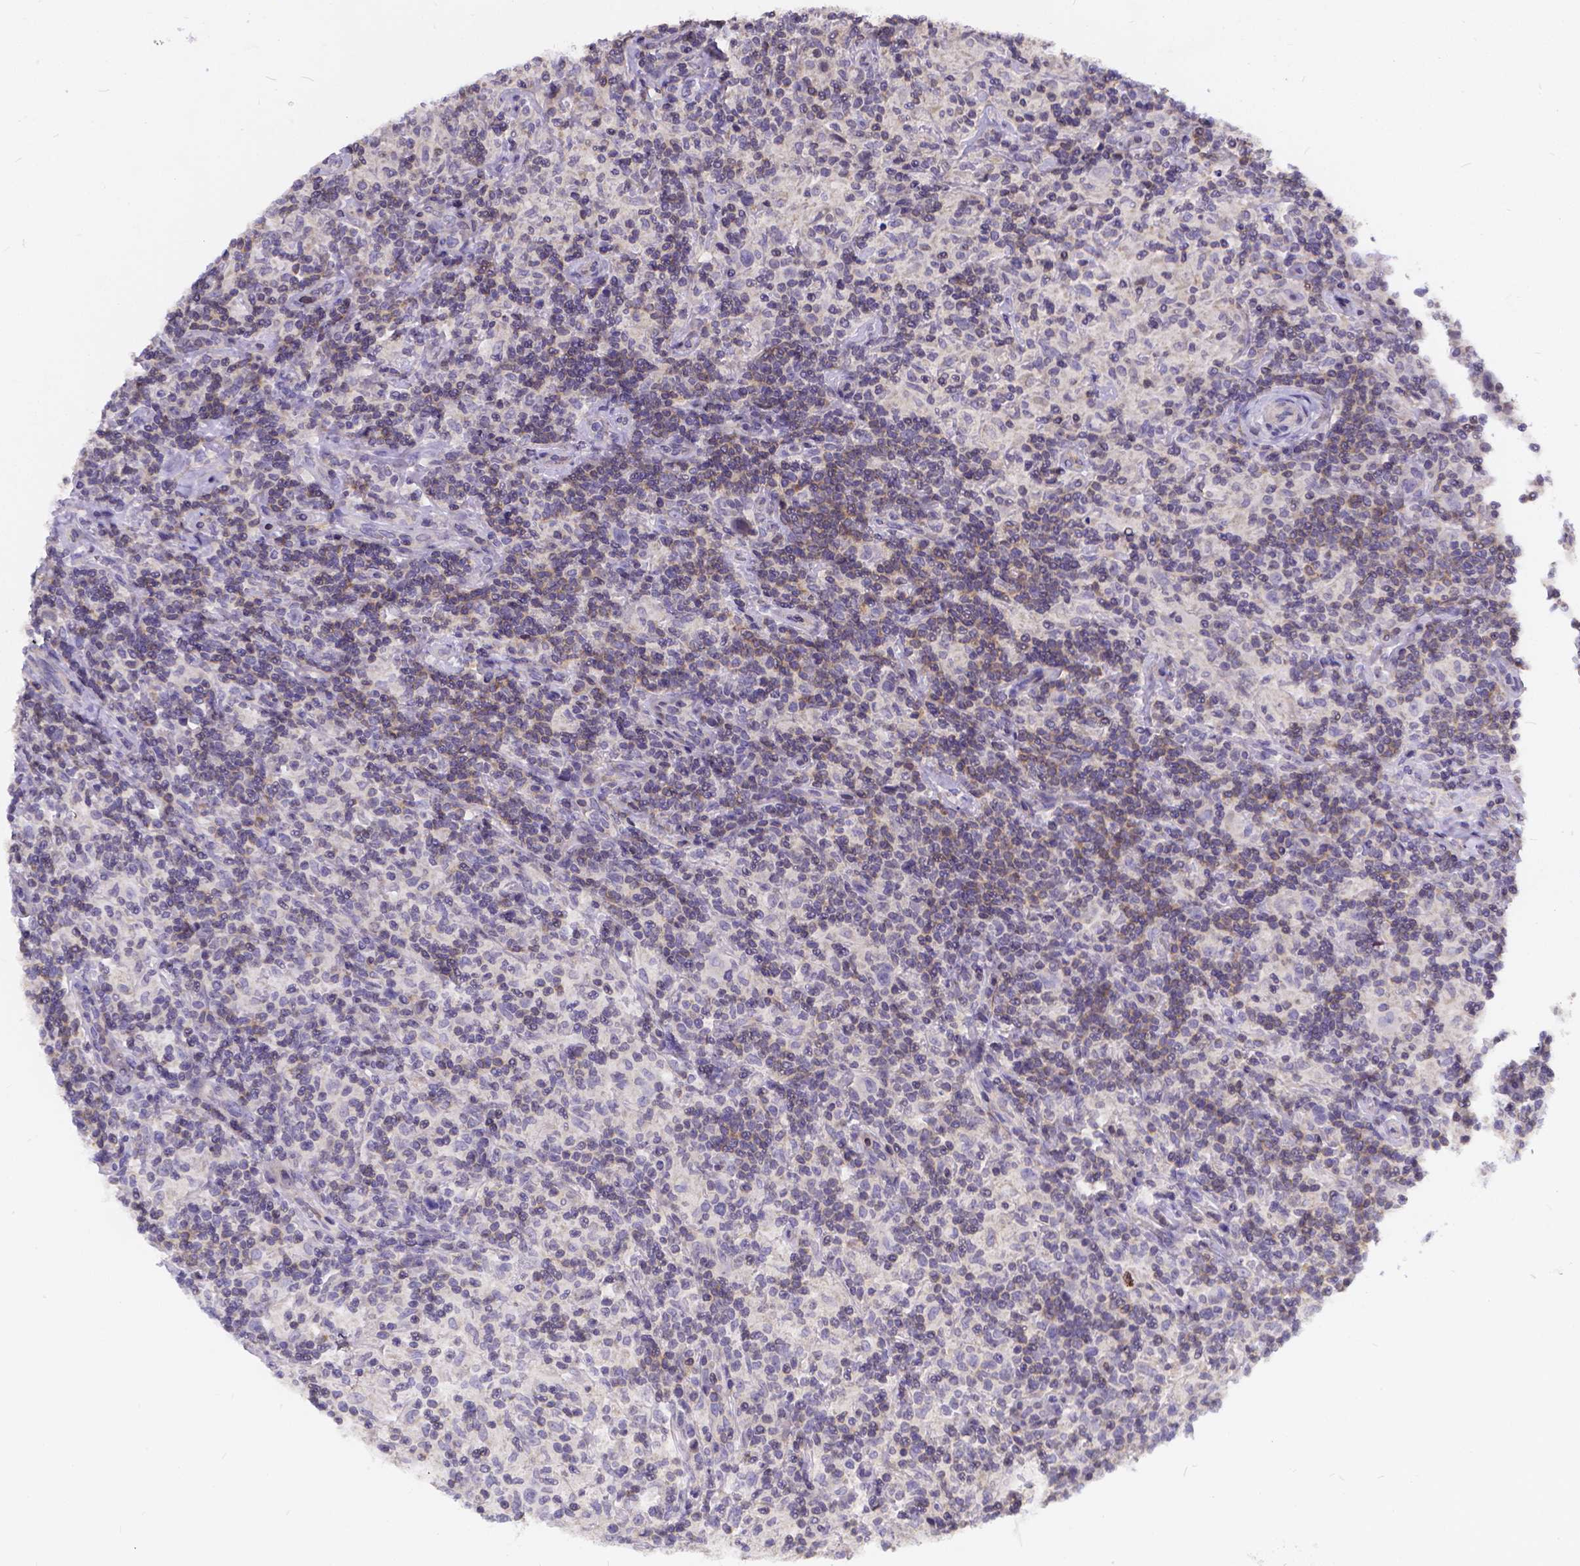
{"staining": {"intensity": "negative", "quantity": "none", "location": "none"}, "tissue": "lymphoma", "cell_type": "Tumor cells", "image_type": "cancer", "snomed": [{"axis": "morphology", "description": "Hodgkin's disease, NOS"}, {"axis": "topography", "description": "Lymph node"}], "caption": "Human lymphoma stained for a protein using IHC exhibits no staining in tumor cells.", "gene": "GLRB", "patient": {"sex": "male", "age": 70}}